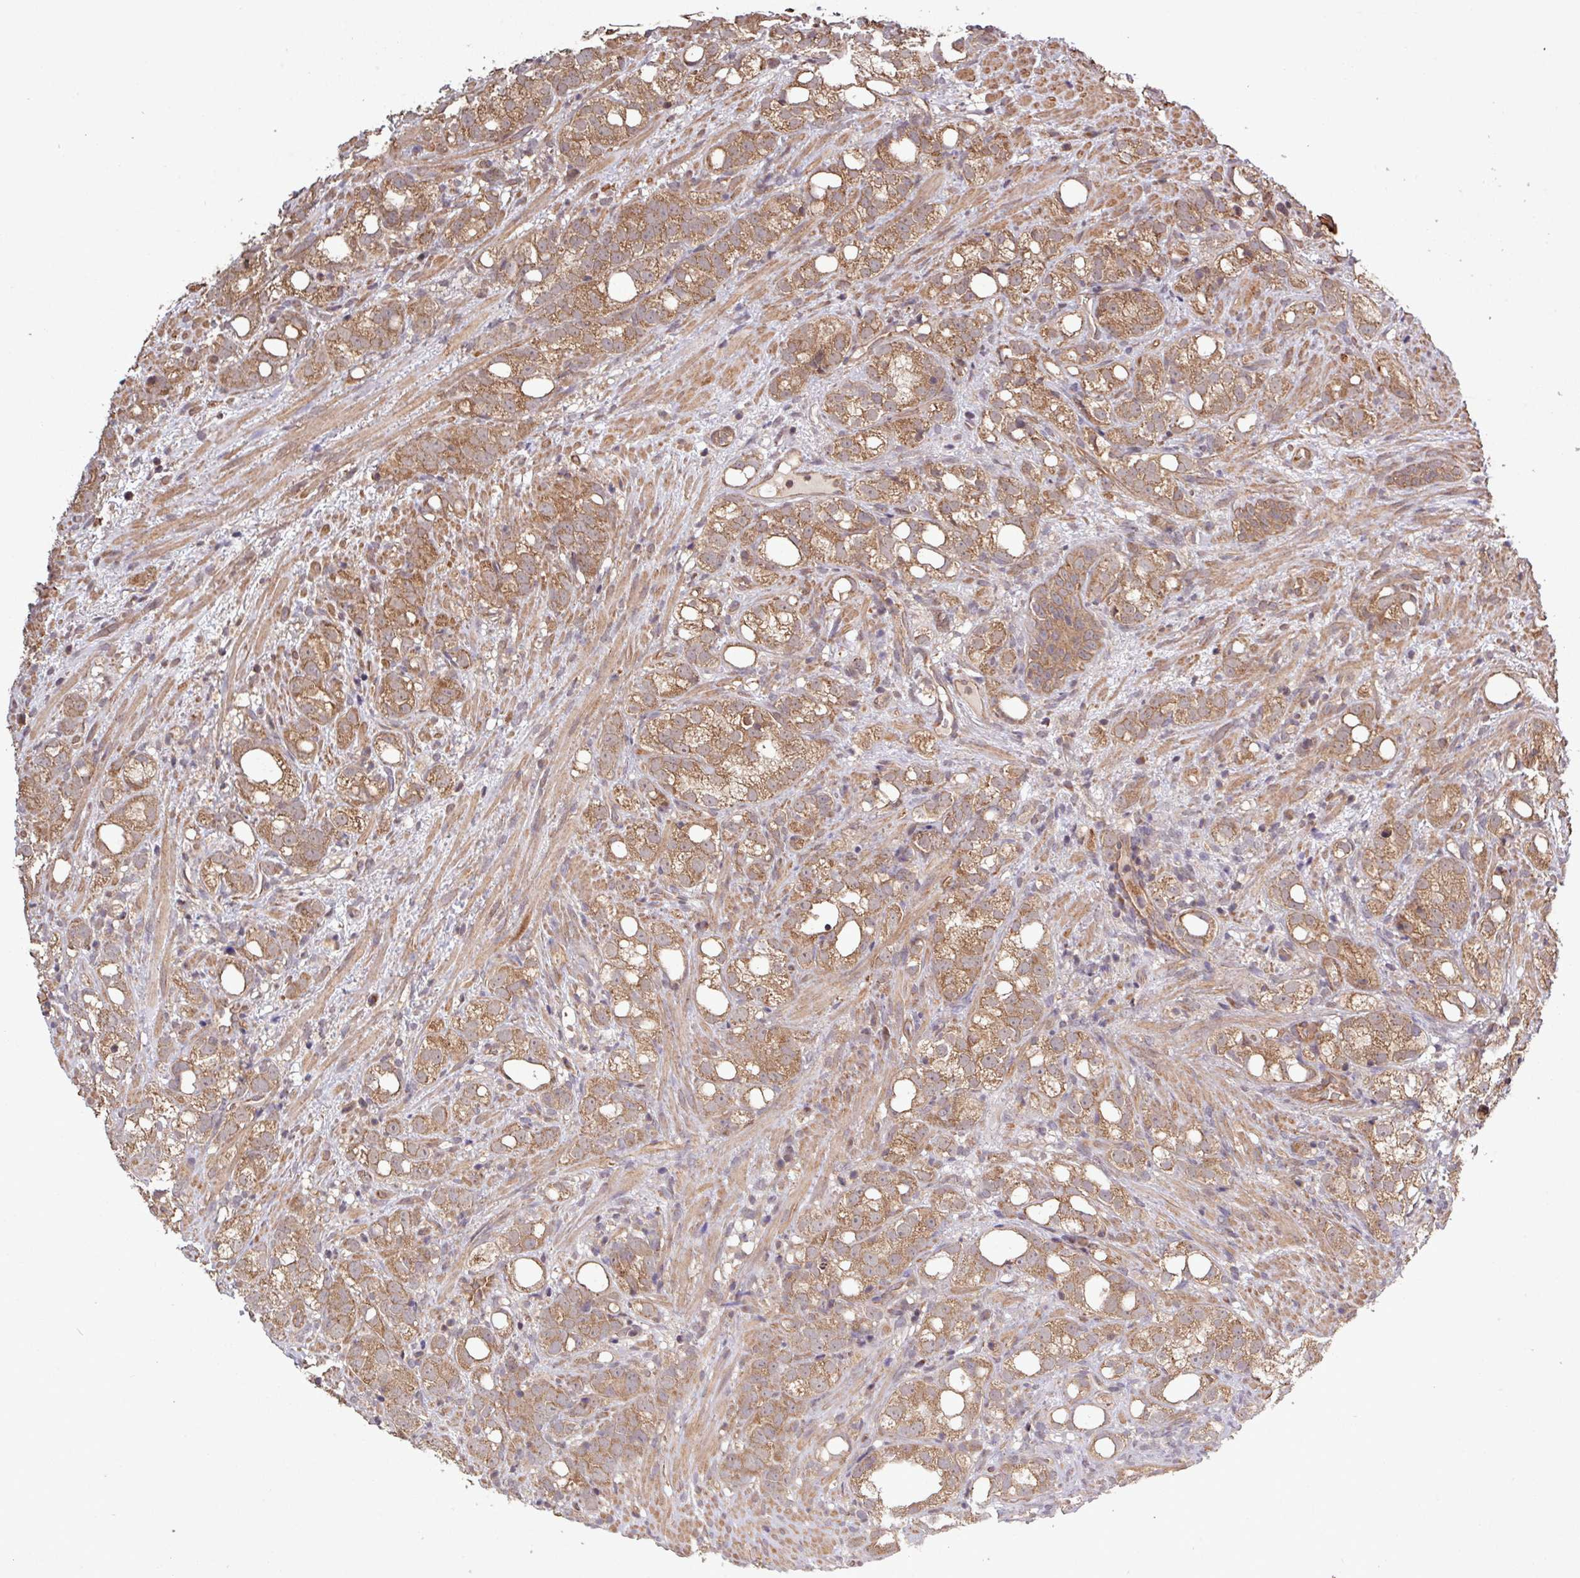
{"staining": {"intensity": "moderate", "quantity": ">75%", "location": "cytoplasmic/membranous"}, "tissue": "prostate cancer", "cell_type": "Tumor cells", "image_type": "cancer", "snomed": [{"axis": "morphology", "description": "Adenocarcinoma, High grade"}, {"axis": "topography", "description": "Prostate"}], "caption": "IHC staining of prostate adenocarcinoma (high-grade), which demonstrates medium levels of moderate cytoplasmic/membranous positivity in about >75% of tumor cells indicating moderate cytoplasmic/membranous protein expression. The staining was performed using DAB (3,3'-diaminobenzidine) (brown) for protein detection and nuclei were counterstained in hematoxylin (blue).", "gene": "TRABD2A", "patient": {"sex": "male", "age": 82}}